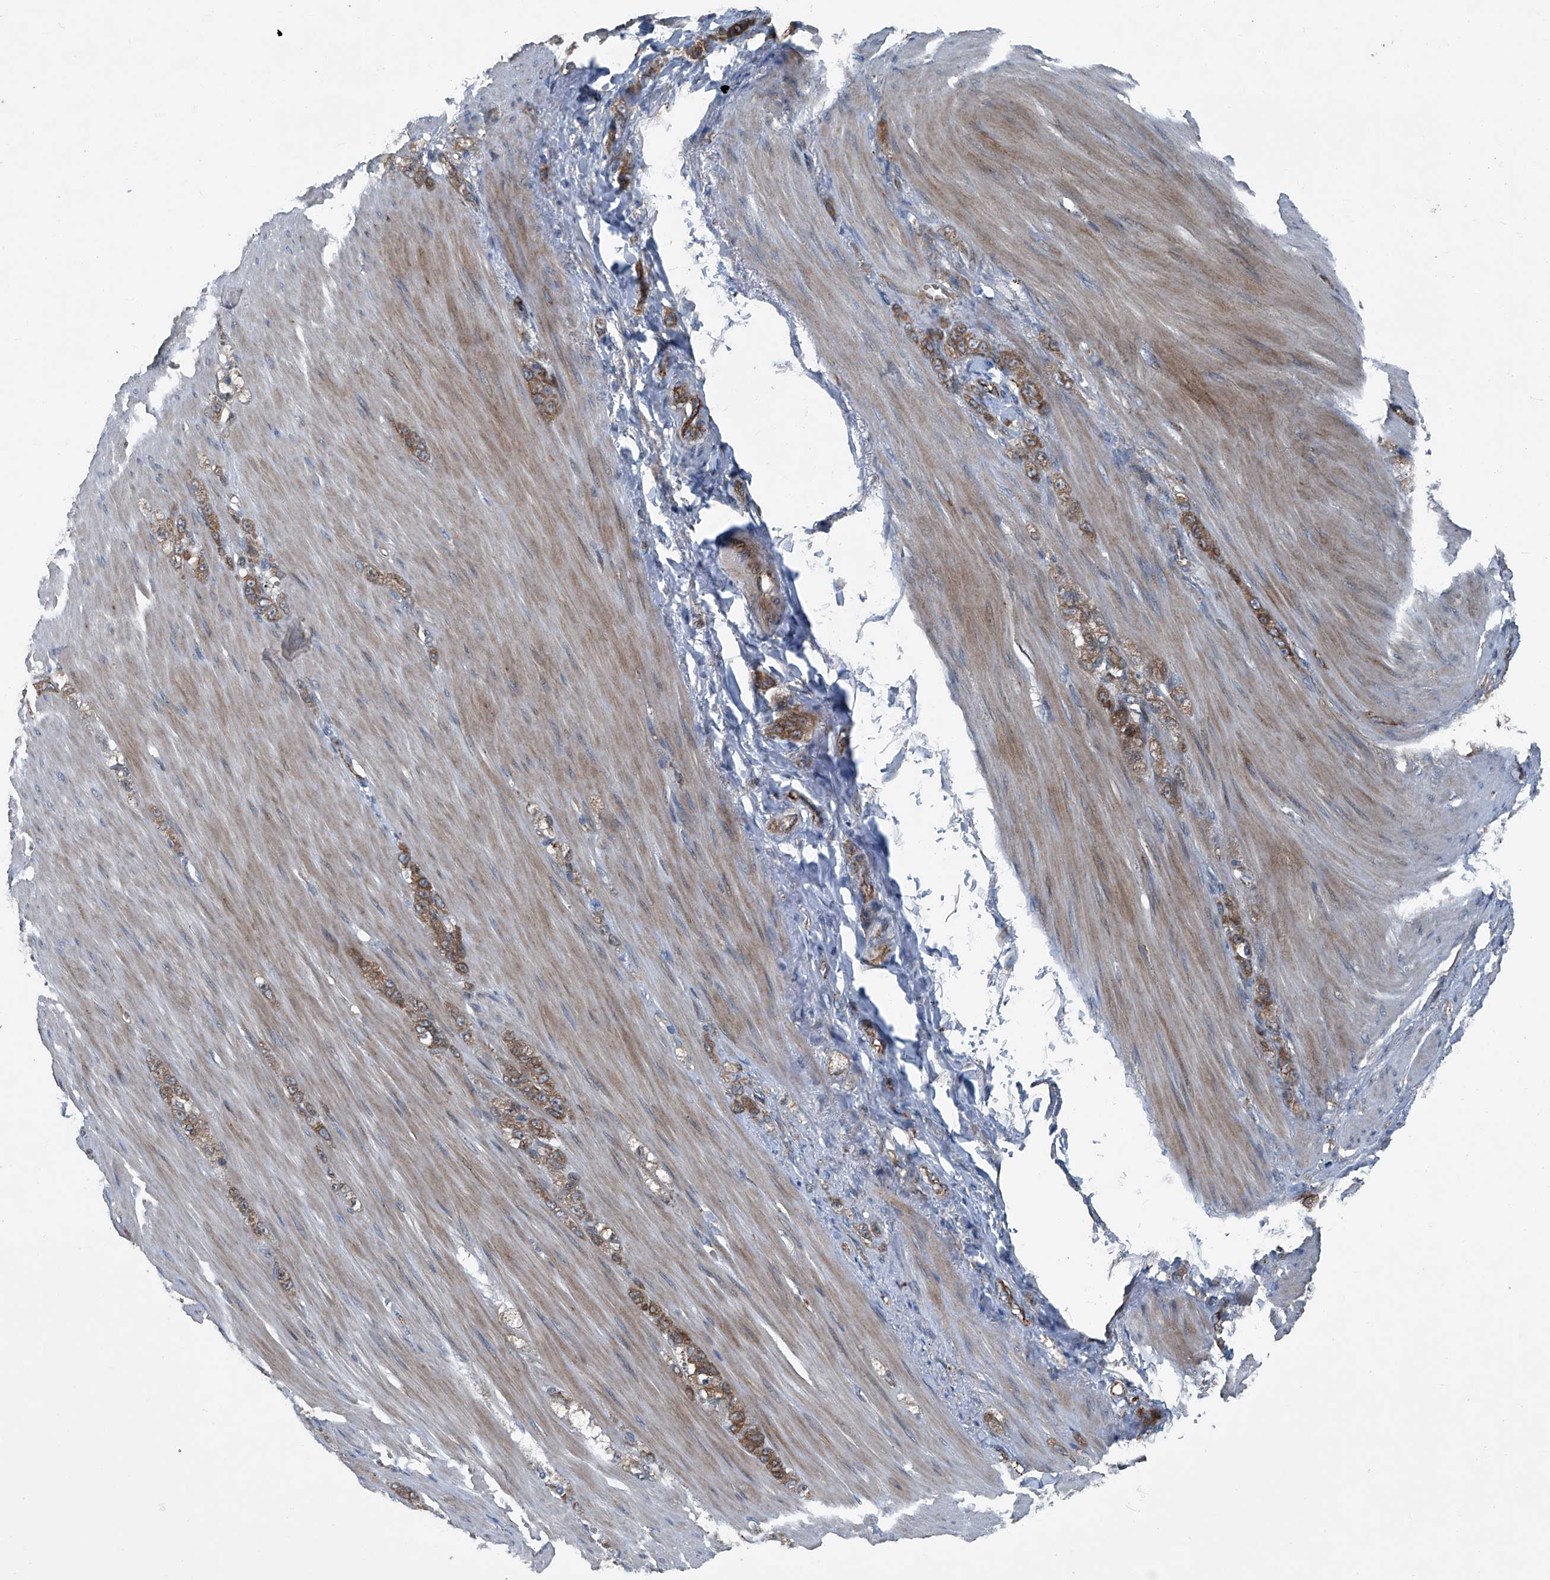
{"staining": {"intensity": "moderate", "quantity": ">75%", "location": "cytoplasmic/membranous"}, "tissue": "stomach cancer", "cell_type": "Tumor cells", "image_type": "cancer", "snomed": [{"axis": "morphology", "description": "Normal tissue, NOS"}, {"axis": "morphology", "description": "Adenocarcinoma, NOS"}, {"axis": "topography", "description": "Stomach"}], "caption": "Brown immunohistochemical staining in human stomach cancer displays moderate cytoplasmic/membranous expression in approximately >75% of tumor cells.", "gene": "SENP2", "patient": {"sex": "male", "age": 82}}